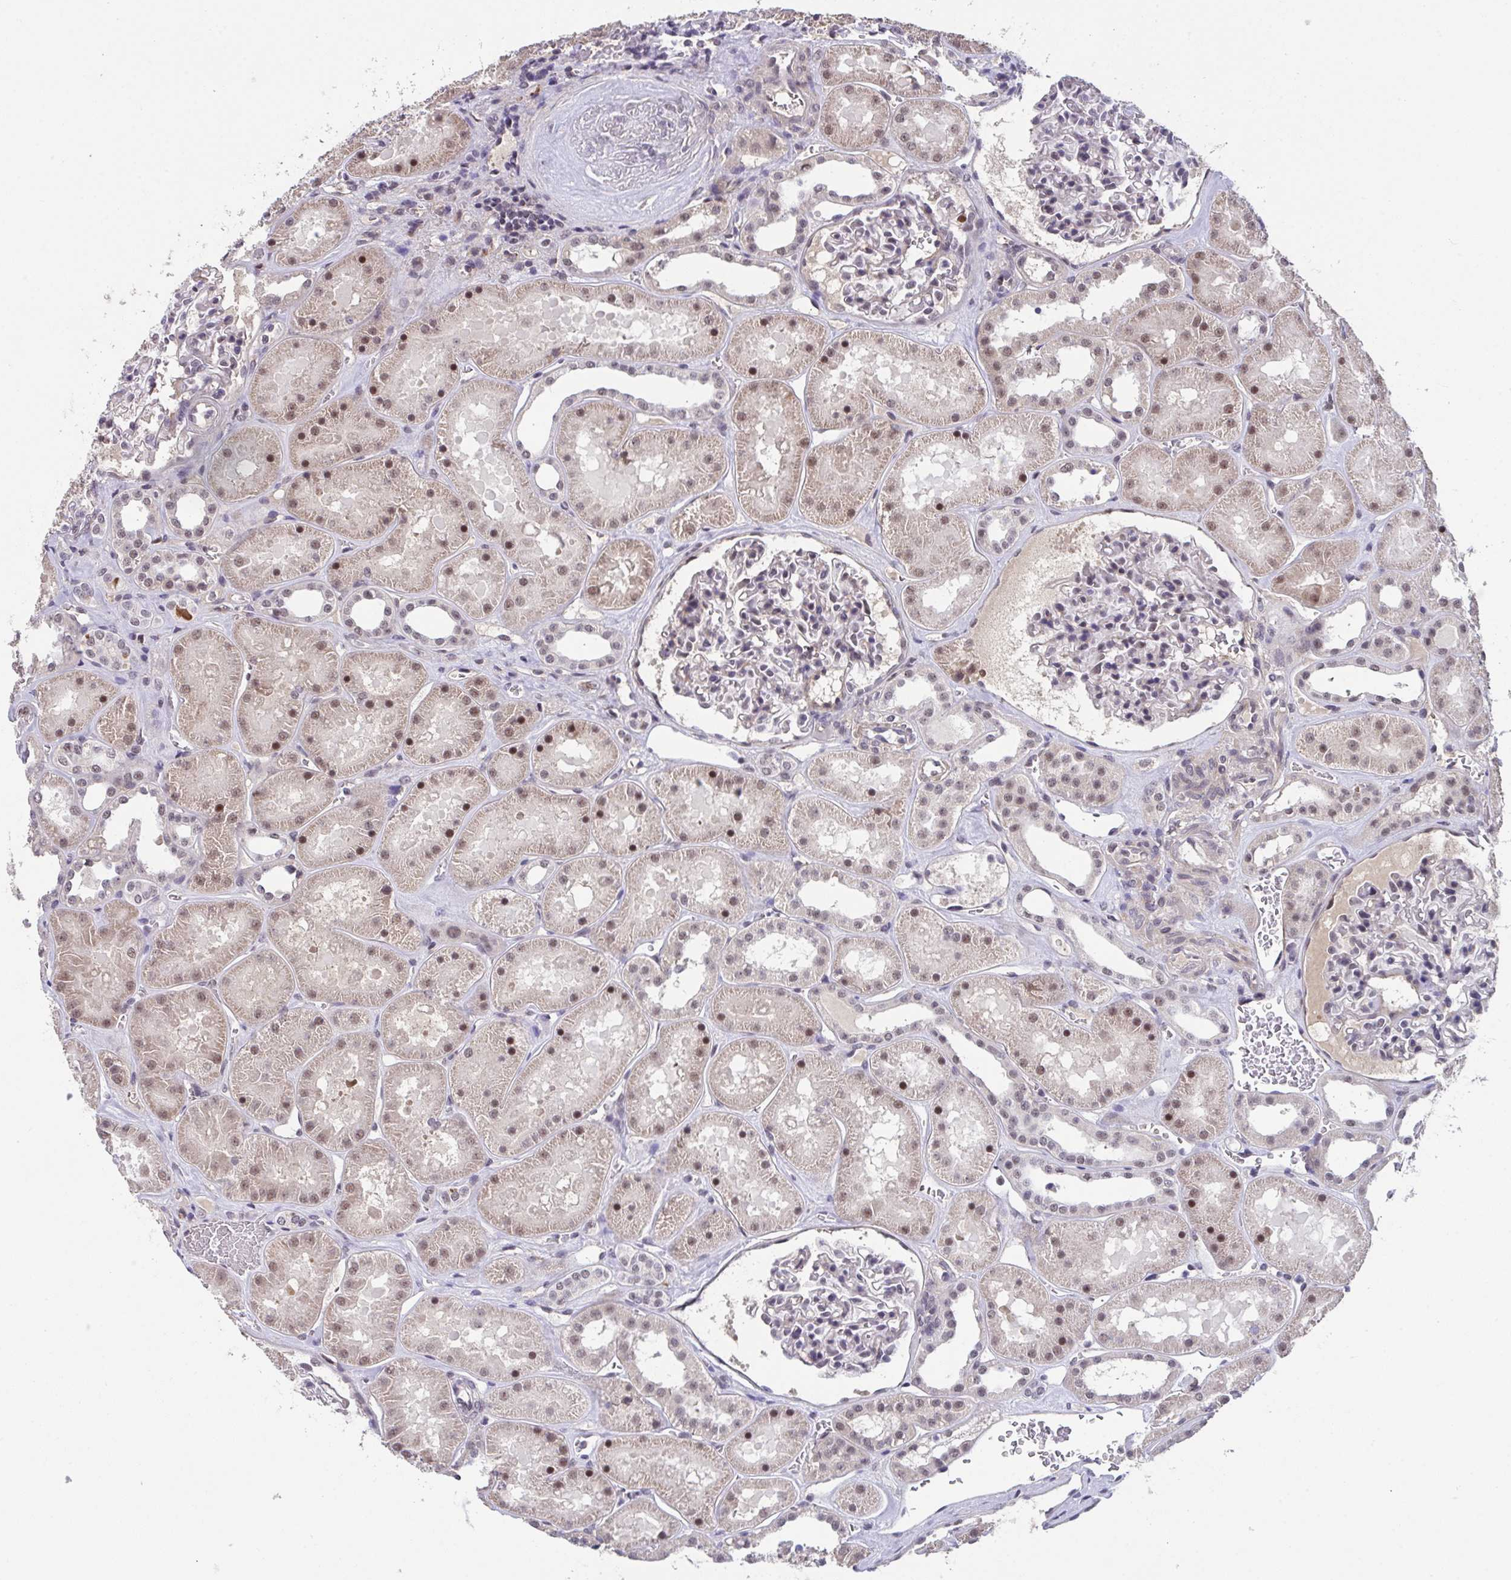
{"staining": {"intensity": "weak", "quantity": "<25%", "location": "nuclear"}, "tissue": "kidney", "cell_type": "Cells in glomeruli", "image_type": "normal", "snomed": [{"axis": "morphology", "description": "Normal tissue, NOS"}, {"axis": "topography", "description": "Kidney"}], "caption": "Cells in glomeruli show no significant protein expression in normal kidney.", "gene": "RBBP6", "patient": {"sex": "female", "age": 41}}